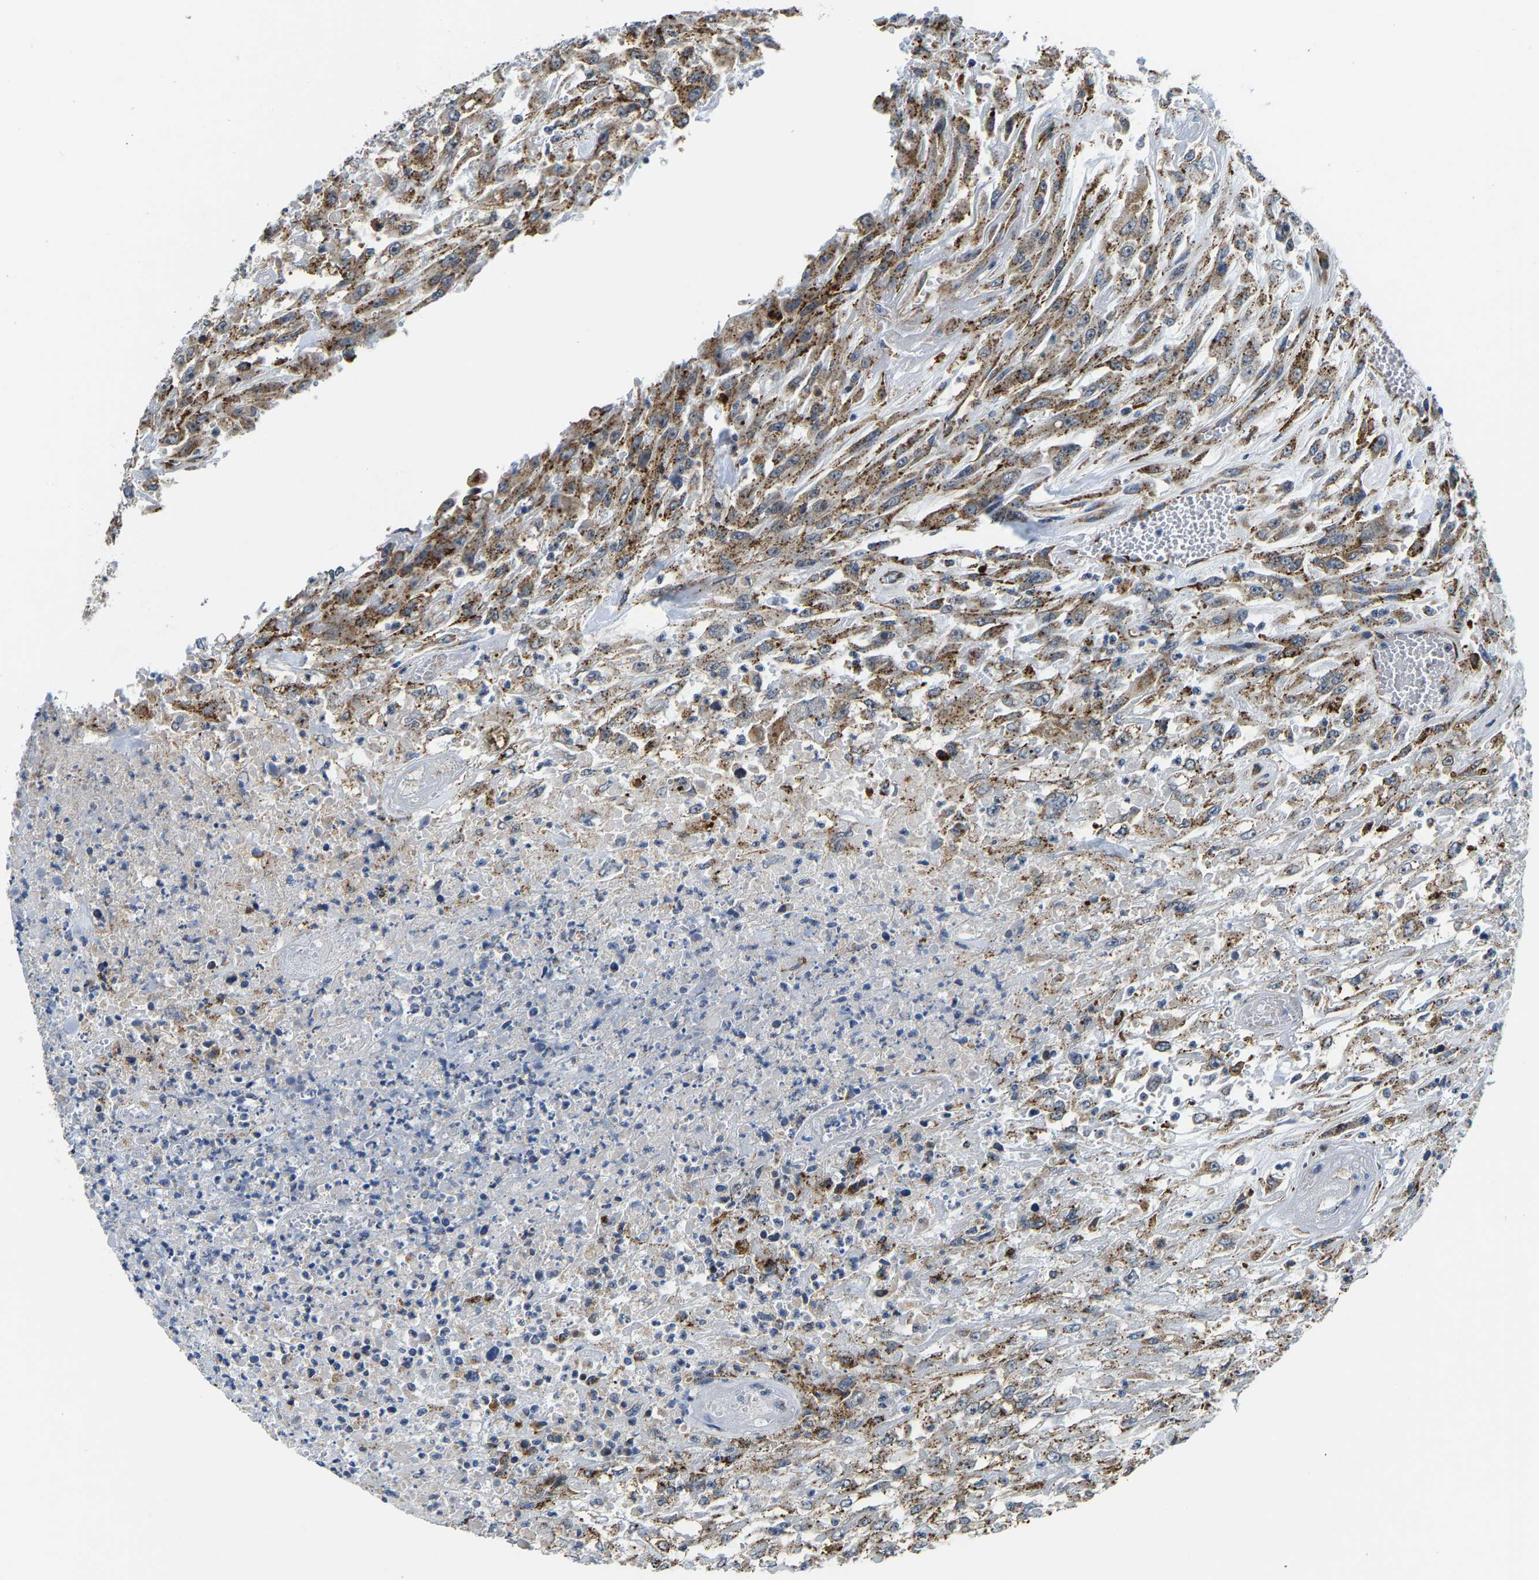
{"staining": {"intensity": "moderate", "quantity": ">75%", "location": "cytoplasmic/membranous"}, "tissue": "urothelial cancer", "cell_type": "Tumor cells", "image_type": "cancer", "snomed": [{"axis": "morphology", "description": "Urothelial carcinoma, High grade"}, {"axis": "topography", "description": "Urinary bladder"}], "caption": "A brown stain labels moderate cytoplasmic/membranous staining of a protein in urothelial carcinoma (high-grade) tumor cells. The staining was performed using DAB (3,3'-diaminobenzidine), with brown indicating positive protein expression. Nuclei are stained blue with hematoxylin.", "gene": "GIMAP7", "patient": {"sex": "male", "age": 46}}